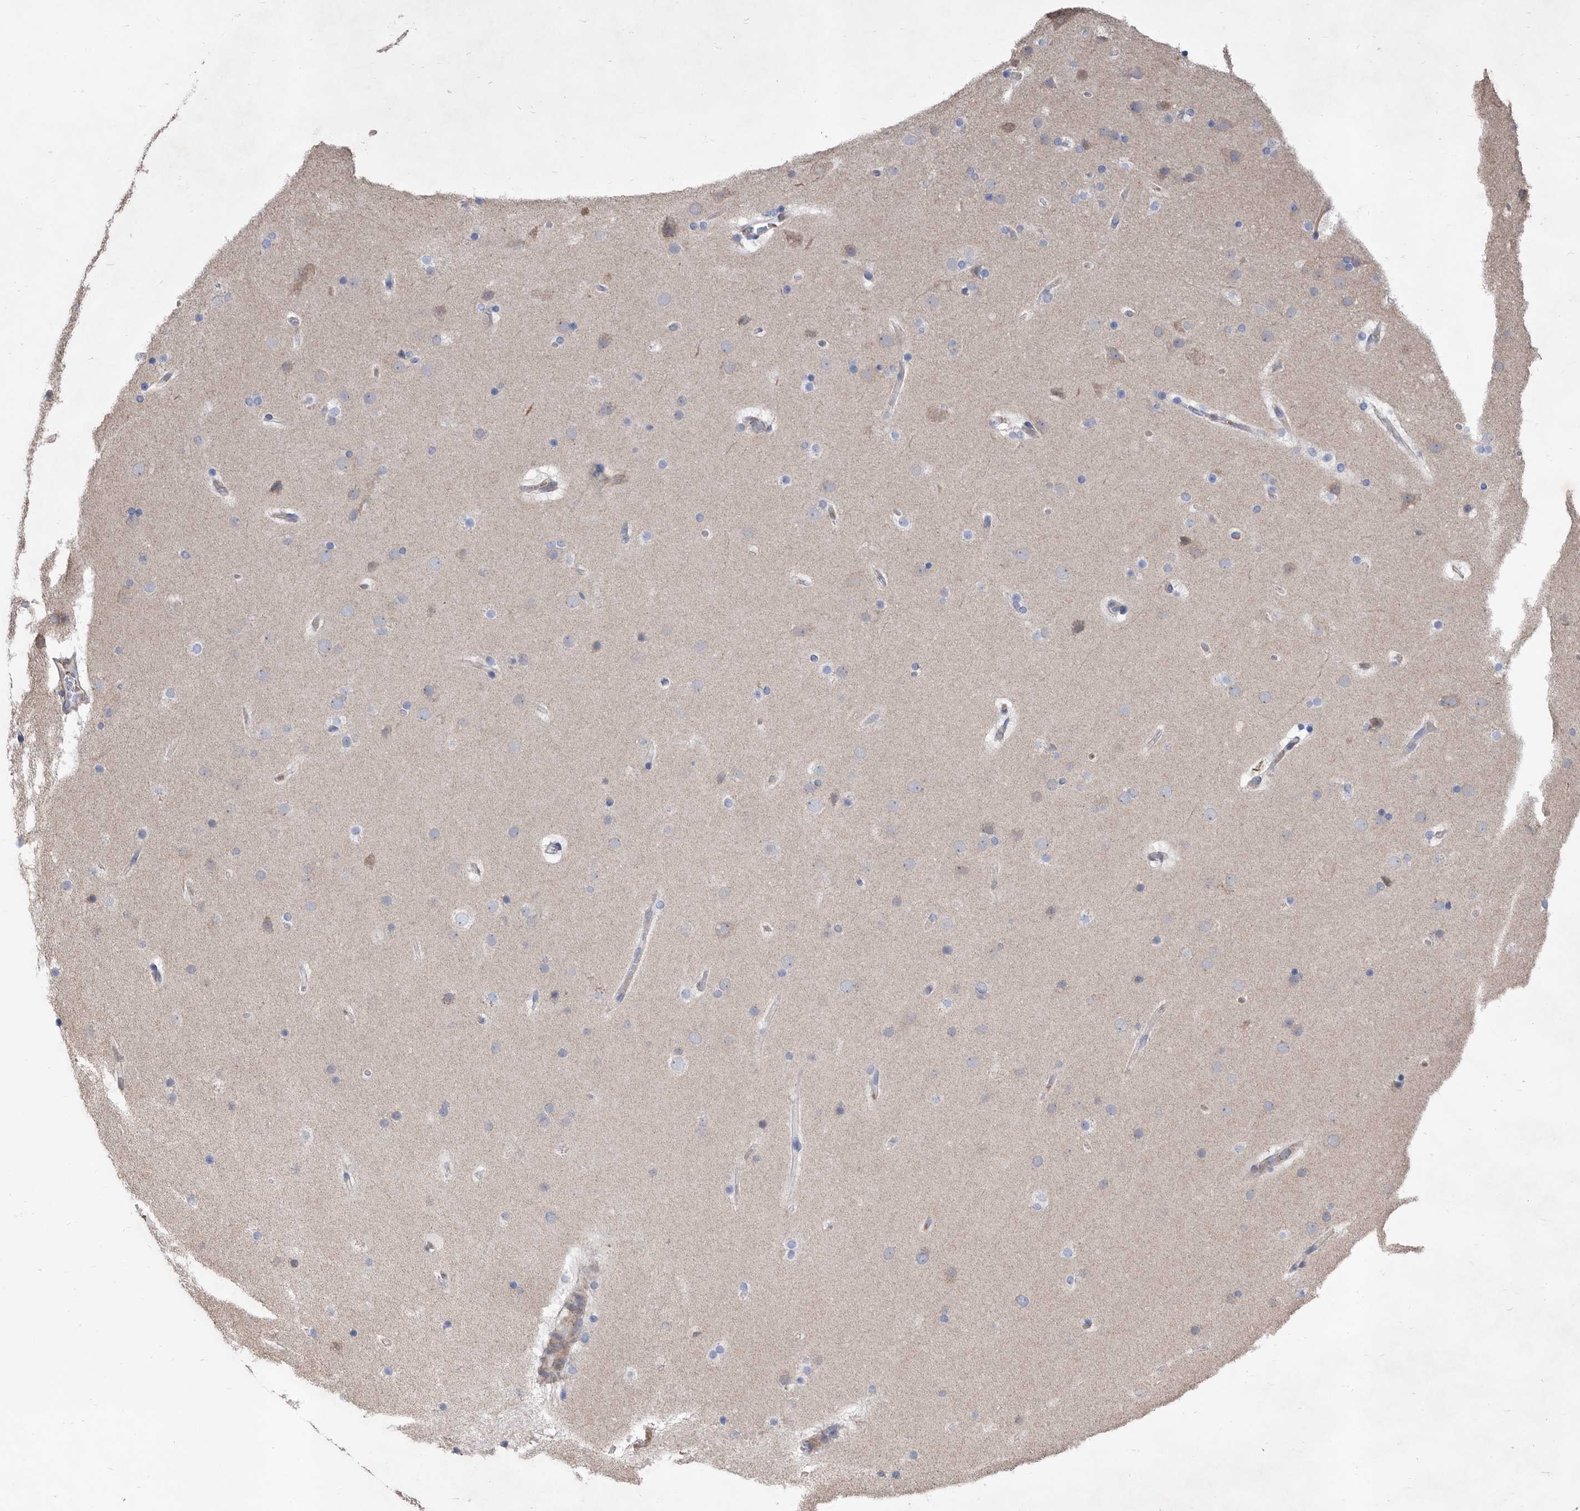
{"staining": {"intensity": "weak", "quantity": "<25%", "location": "cytoplasmic/membranous"}, "tissue": "cerebral cortex", "cell_type": "Endothelial cells", "image_type": "normal", "snomed": [{"axis": "morphology", "description": "Normal tissue, NOS"}, {"axis": "topography", "description": "Cerebral cortex"}], "caption": "Benign cerebral cortex was stained to show a protein in brown. There is no significant positivity in endothelial cells.", "gene": "ATP13A3", "patient": {"sex": "male", "age": 57}}